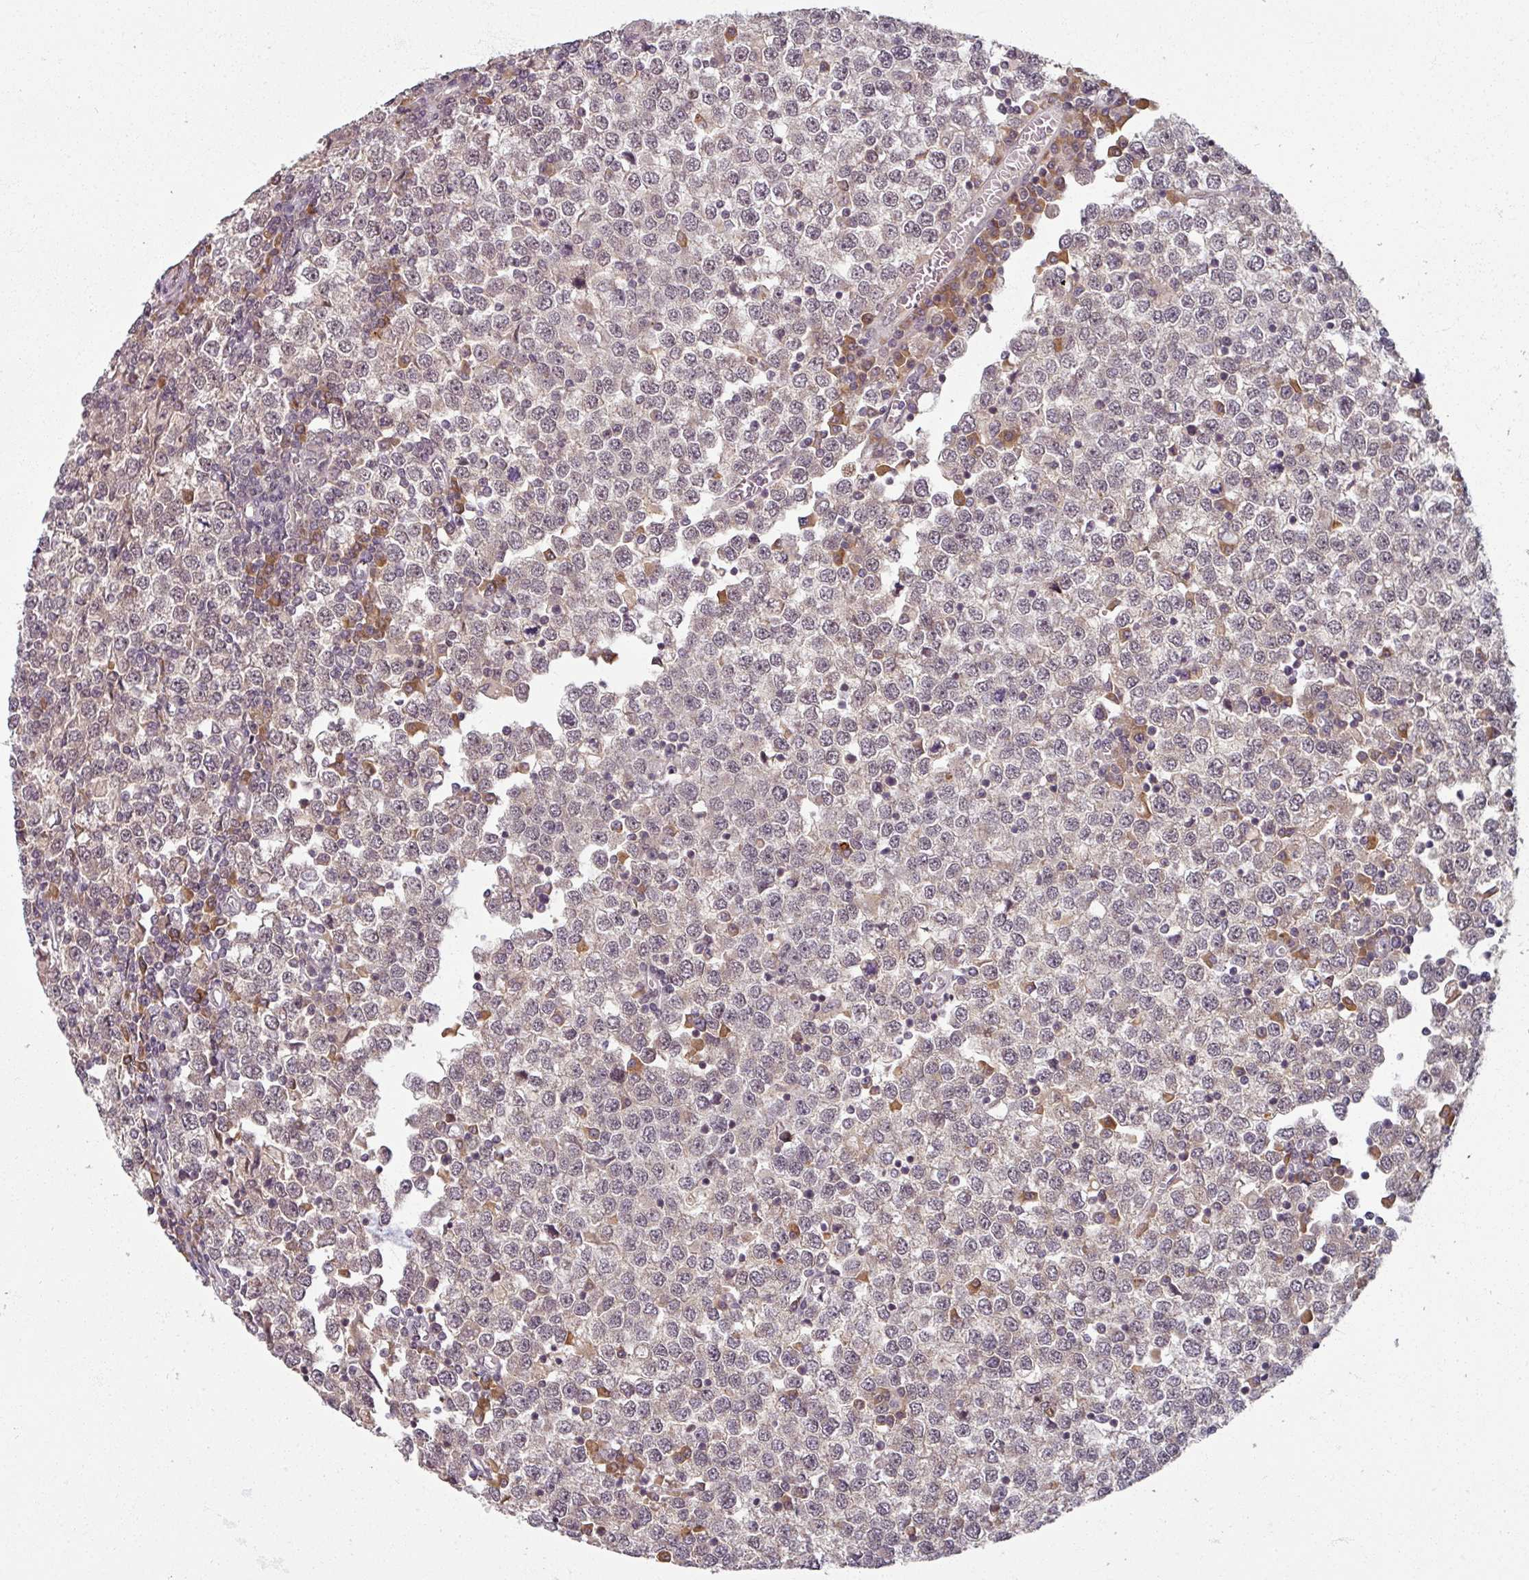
{"staining": {"intensity": "weak", "quantity": "<25%", "location": "cytoplasmic/membranous"}, "tissue": "testis cancer", "cell_type": "Tumor cells", "image_type": "cancer", "snomed": [{"axis": "morphology", "description": "Seminoma, NOS"}, {"axis": "topography", "description": "Testis"}], "caption": "Testis cancer (seminoma) was stained to show a protein in brown. There is no significant positivity in tumor cells. (DAB (3,3'-diaminobenzidine) IHC, high magnification).", "gene": "POLR2G", "patient": {"sex": "male", "age": 65}}